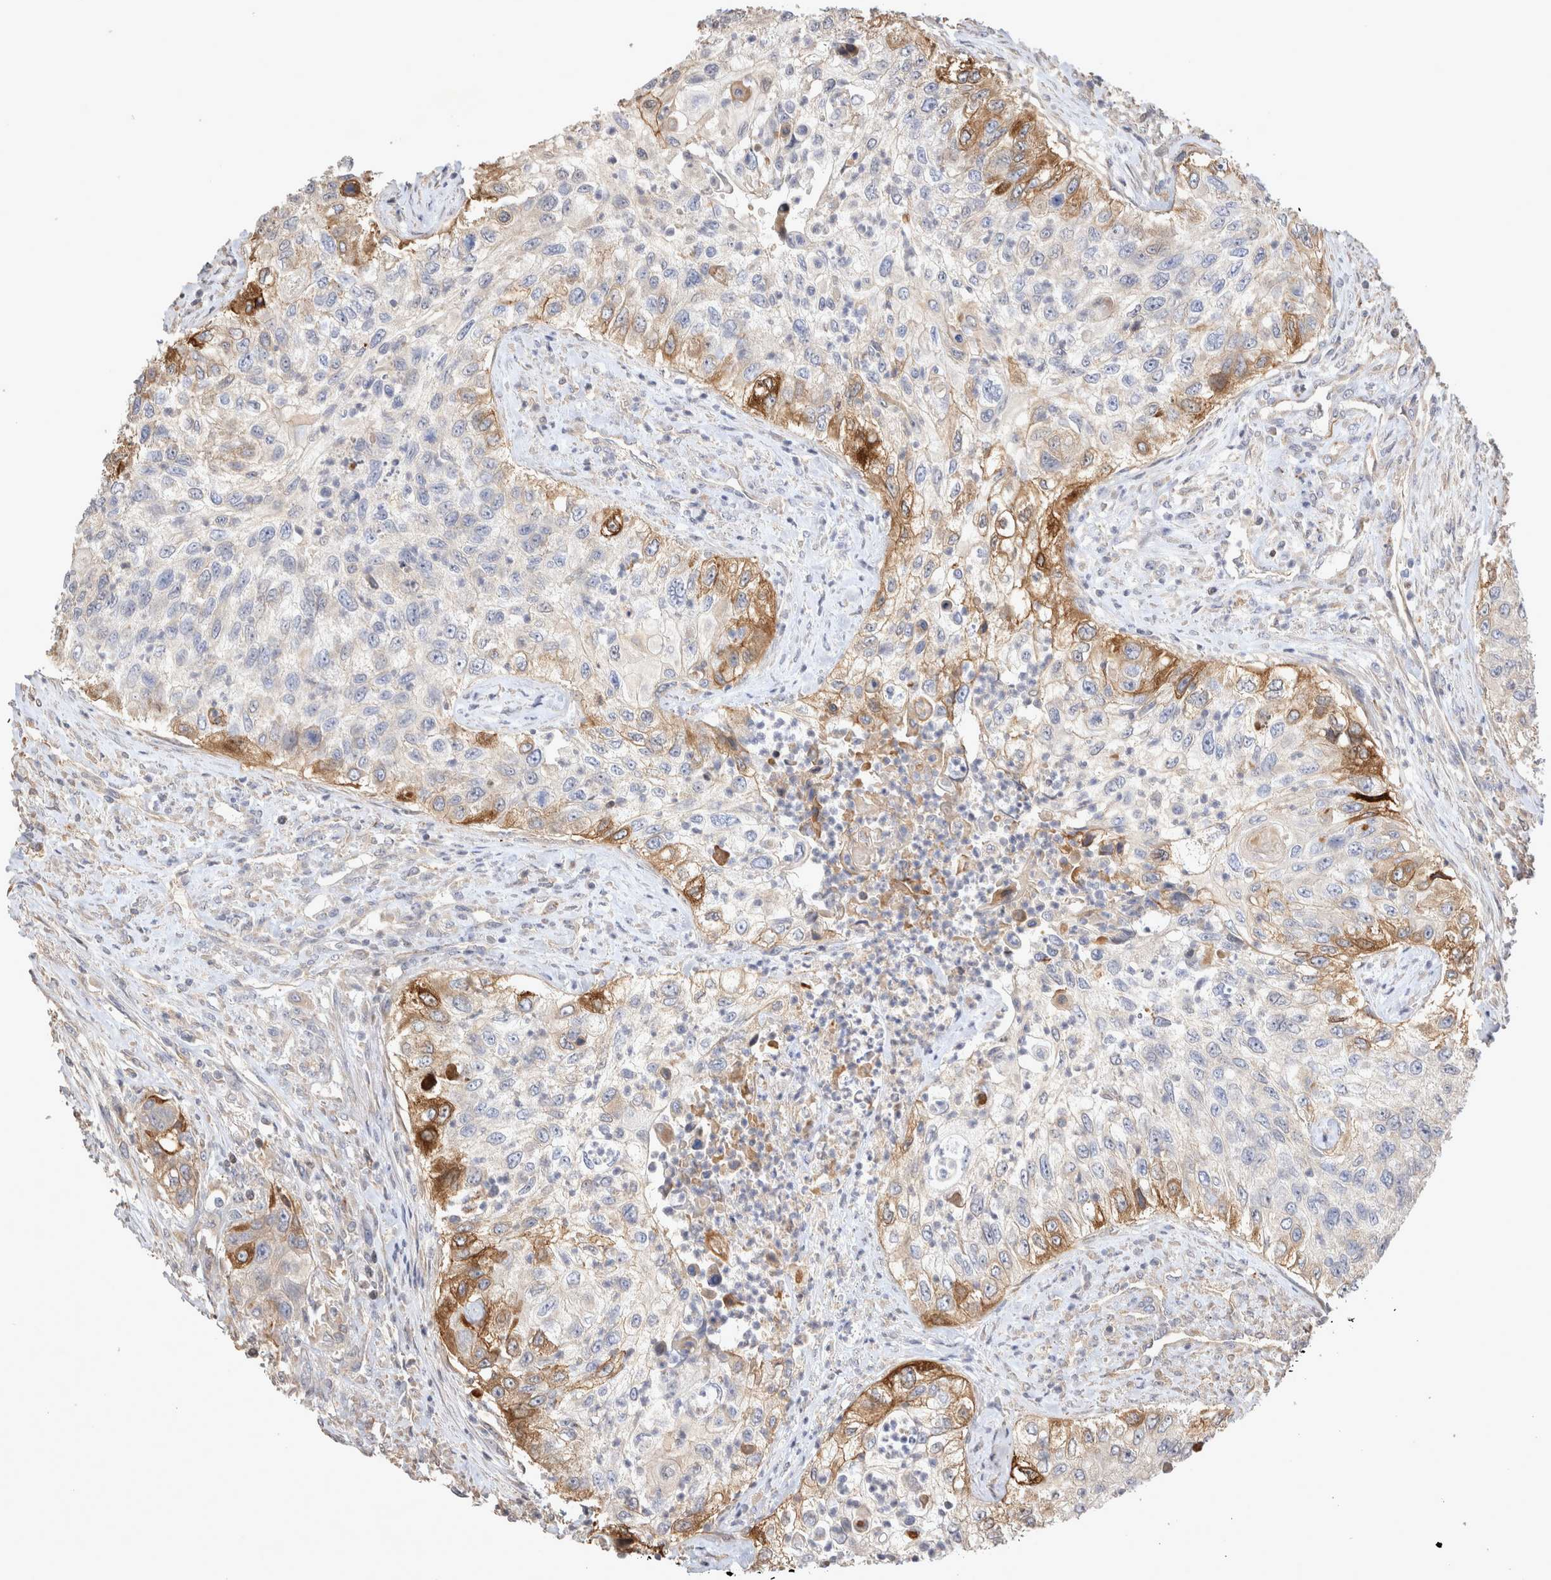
{"staining": {"intensity": "moderate", "quantity": "<25%", "location": "cytoplasmic/membranous"}, "tissue": "urothelial cancer", "cell_type": "Tumor cells", "image_type": "cancer", "snomed": [{"axis": "morphology", "description": "Urothelial carcinoma, High grade"}, {"axis": "topography", "description": "Urinary bladder"}], "caption": "An immunohistochemistry image of neoplastic tissue is shown. Protein staining in brown labels moderate cytoplasmic/membranous positivity in urothelial carcinoma (high-grade) within tumor cells.", "gene": "NMU", "patient": {"sex": "female", "age": 60}}